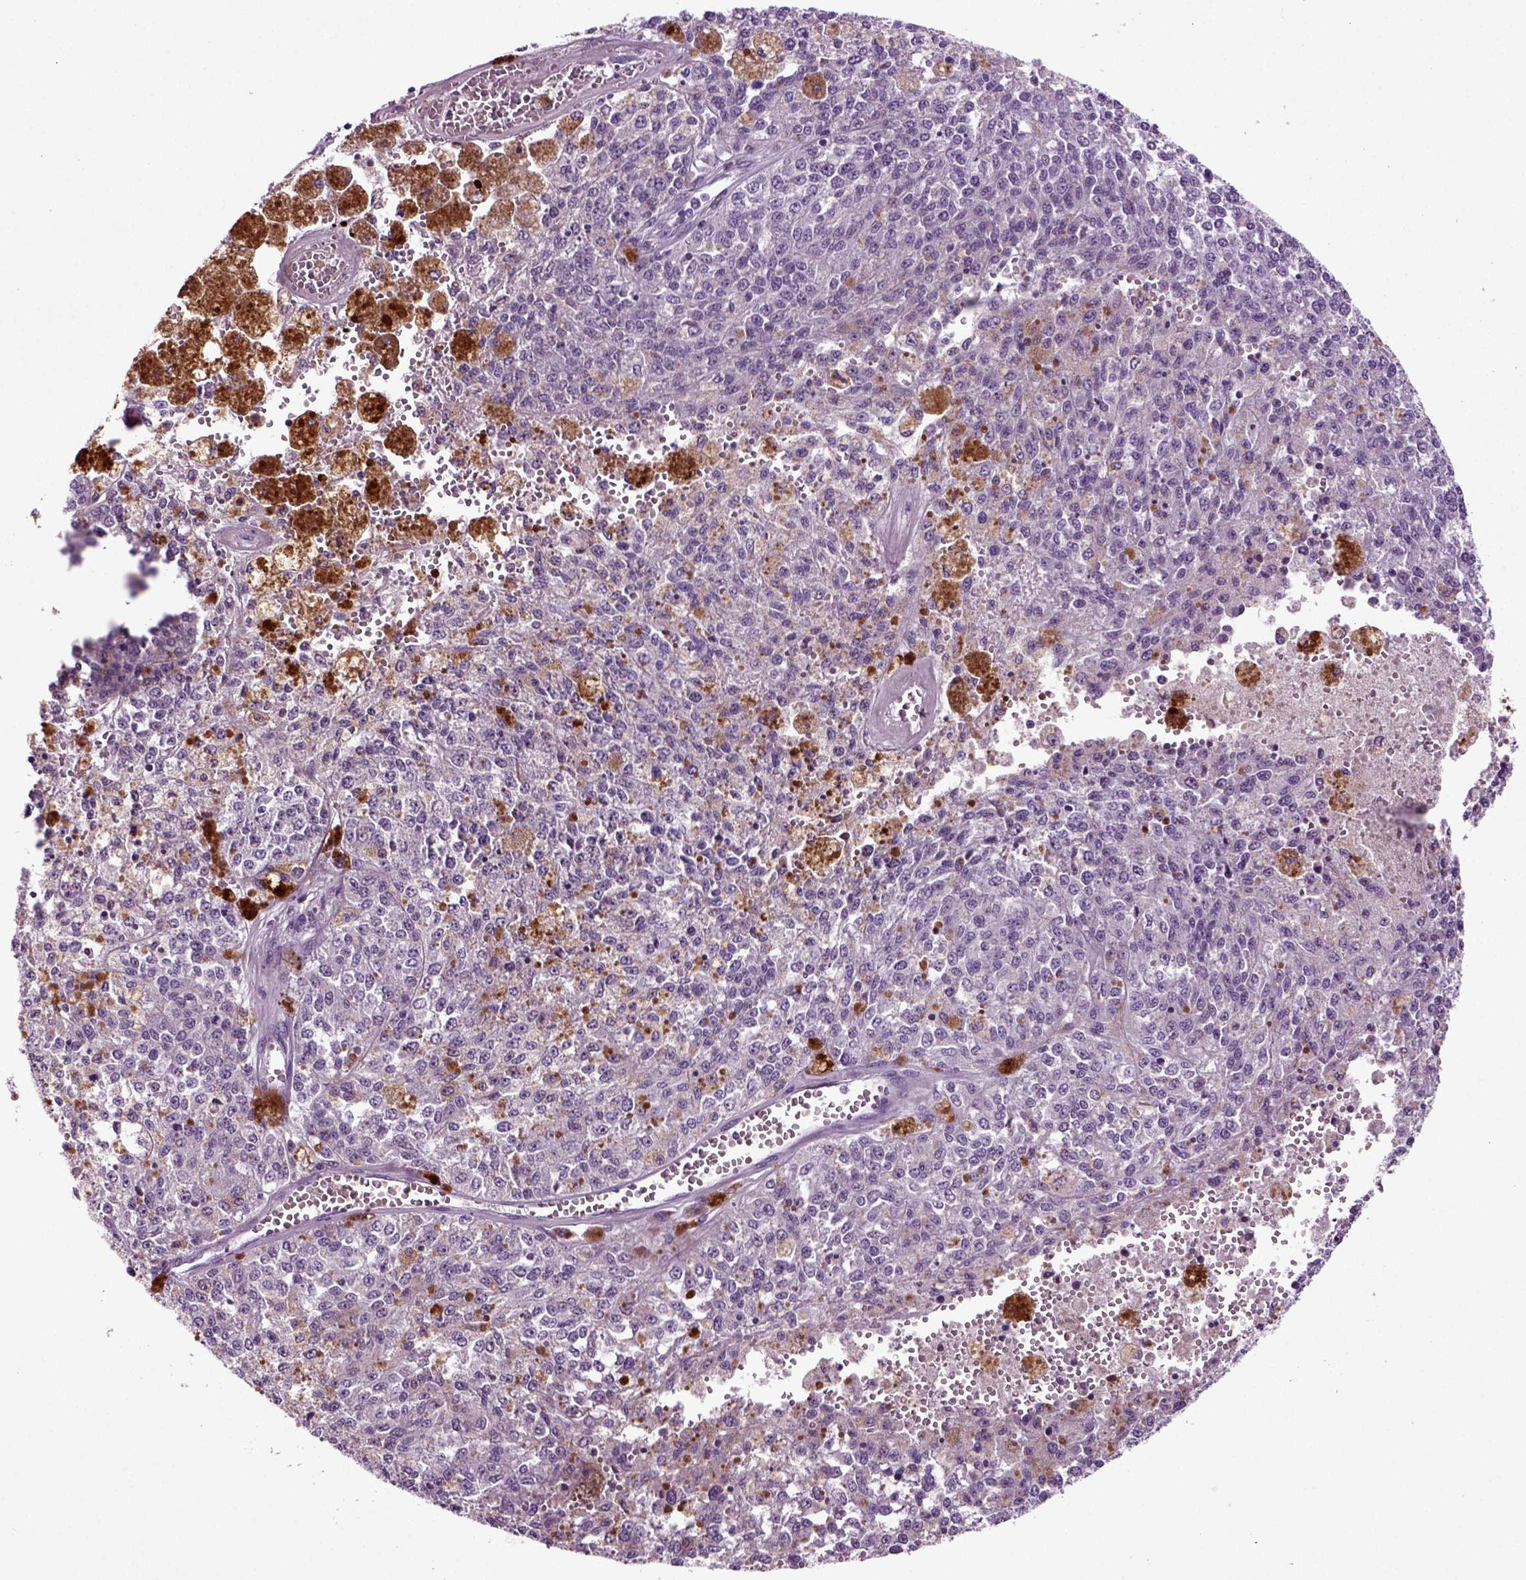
{"staining": {"intensity": "negative", "quantity": "none", "location": "none"}, "tissue": "melanoma", "cell_type": "Tumor cells", "image_type": "cancer", "snomed": [{"axis": "morphology", "description": "Malignant melanoma, Metastatic site"}, {"axis": "topography", "description": "Lymph node"}], "caption": "Immunohistochemistry of malignant melanoma (metastatic site) exhibits no expression in tumor cells.", "gene": "FGF11", "patient": {"sex": "female", "age": 64}}